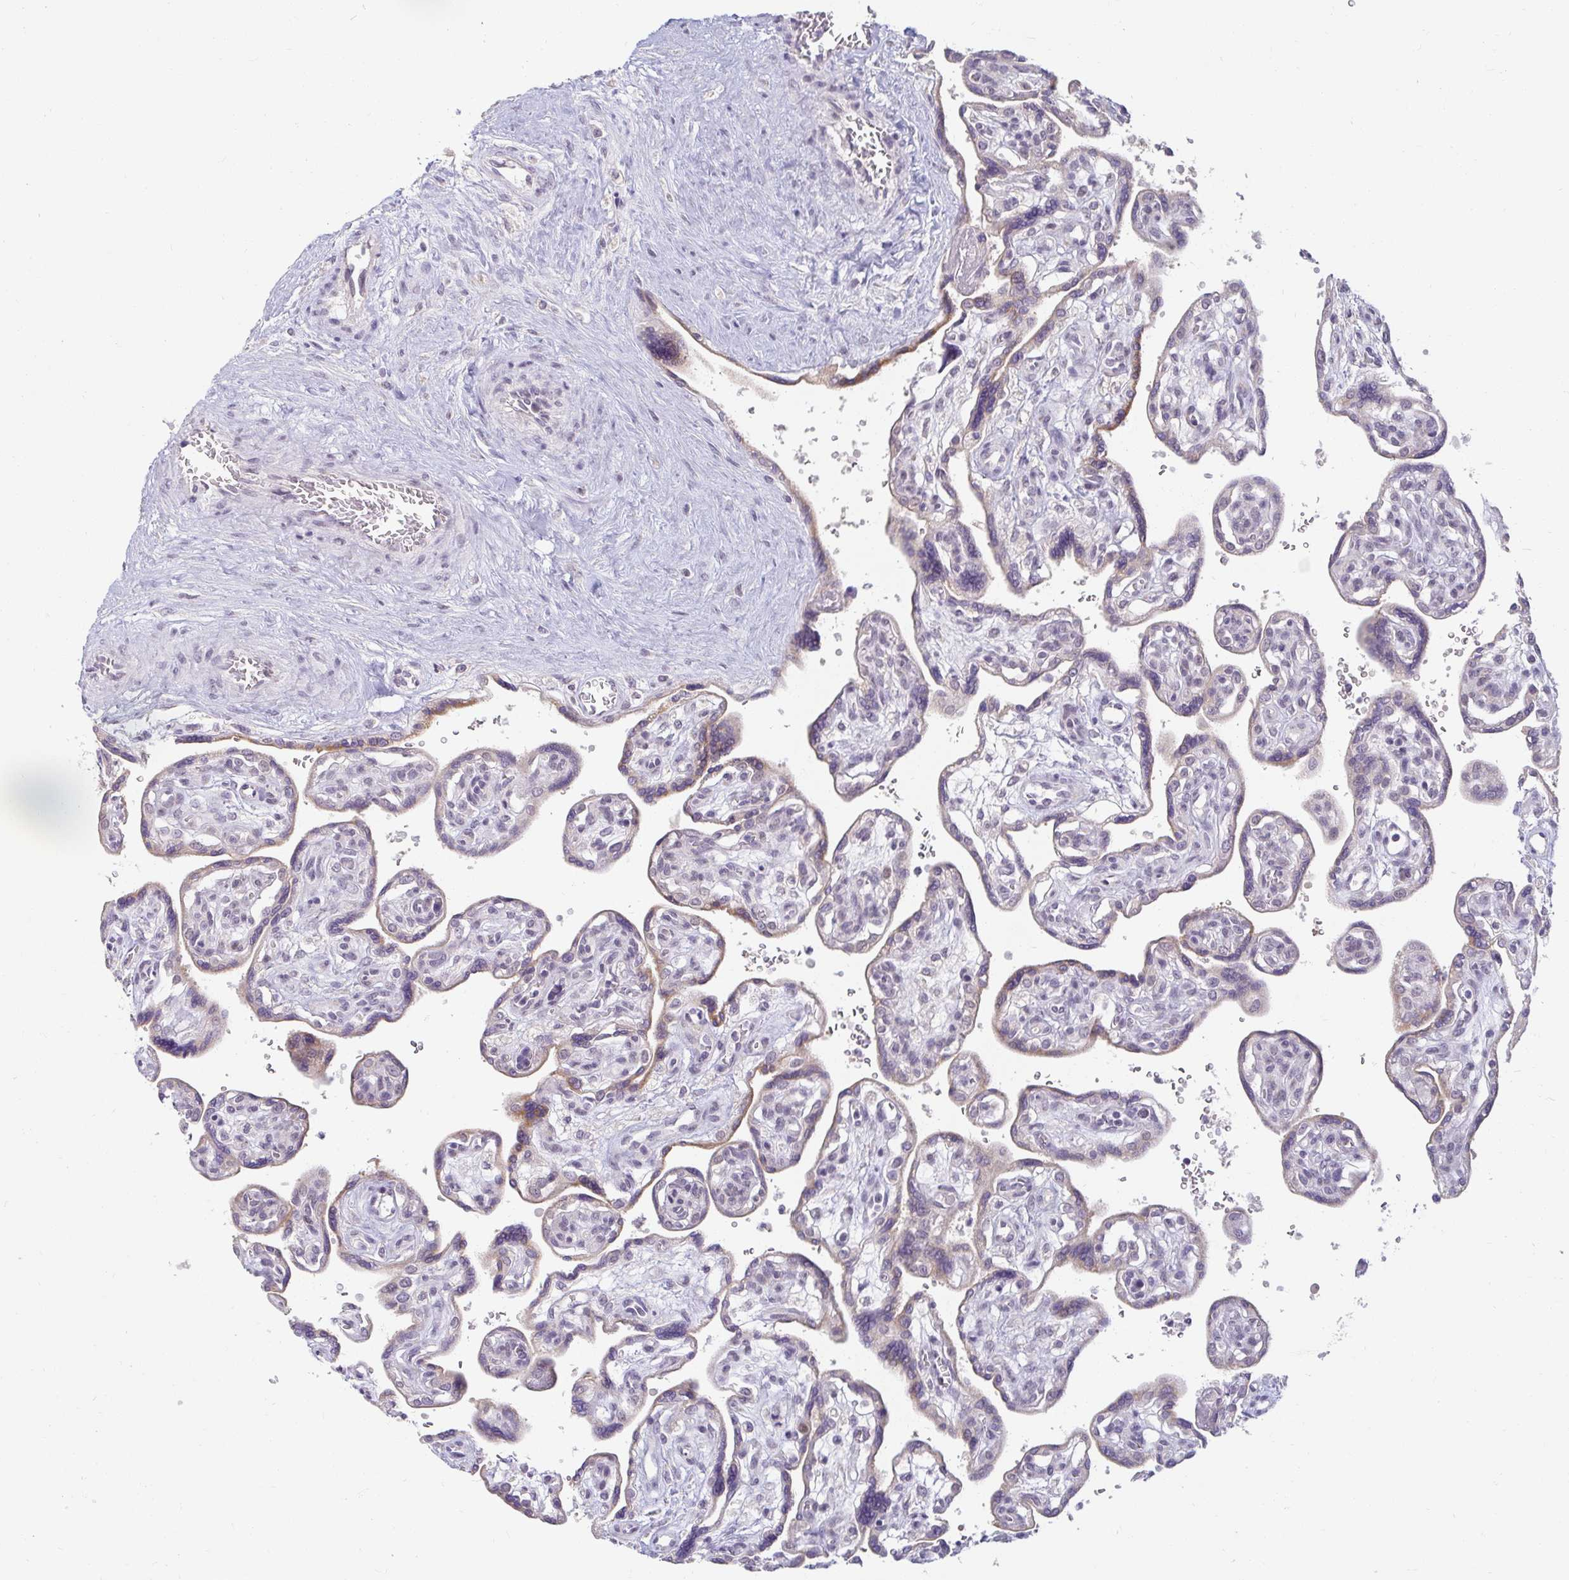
{"staining": {"intensity": "moderate", "quantity": ">75%", "location": "cytoplasmic/membranous"}, "tissue": "placenta", "cell_type": "Decidual cells", "image_type": "normal", "snomed": [{"axis": "morphology", "description": "Normal tissue, NOS"}, {"axis": "topography", "description": "Placenta"}], "caption": "Immunohistochemistry (IHC) staining of unremarkable placenta, which demonstrates medium levels of moderate cytoplasmic/membranous expression in approximately >75% of decidual cells indicating moderate cytoplasmic/membranous protein positivity. The staining was performed using DAB (3,3'-diaminobenzidine) (brown) for protein detection and nuclei were counterstained in hematoxylin (blue).", "gene": "DDN", "patient": {"sex": "female", "age": 39}}